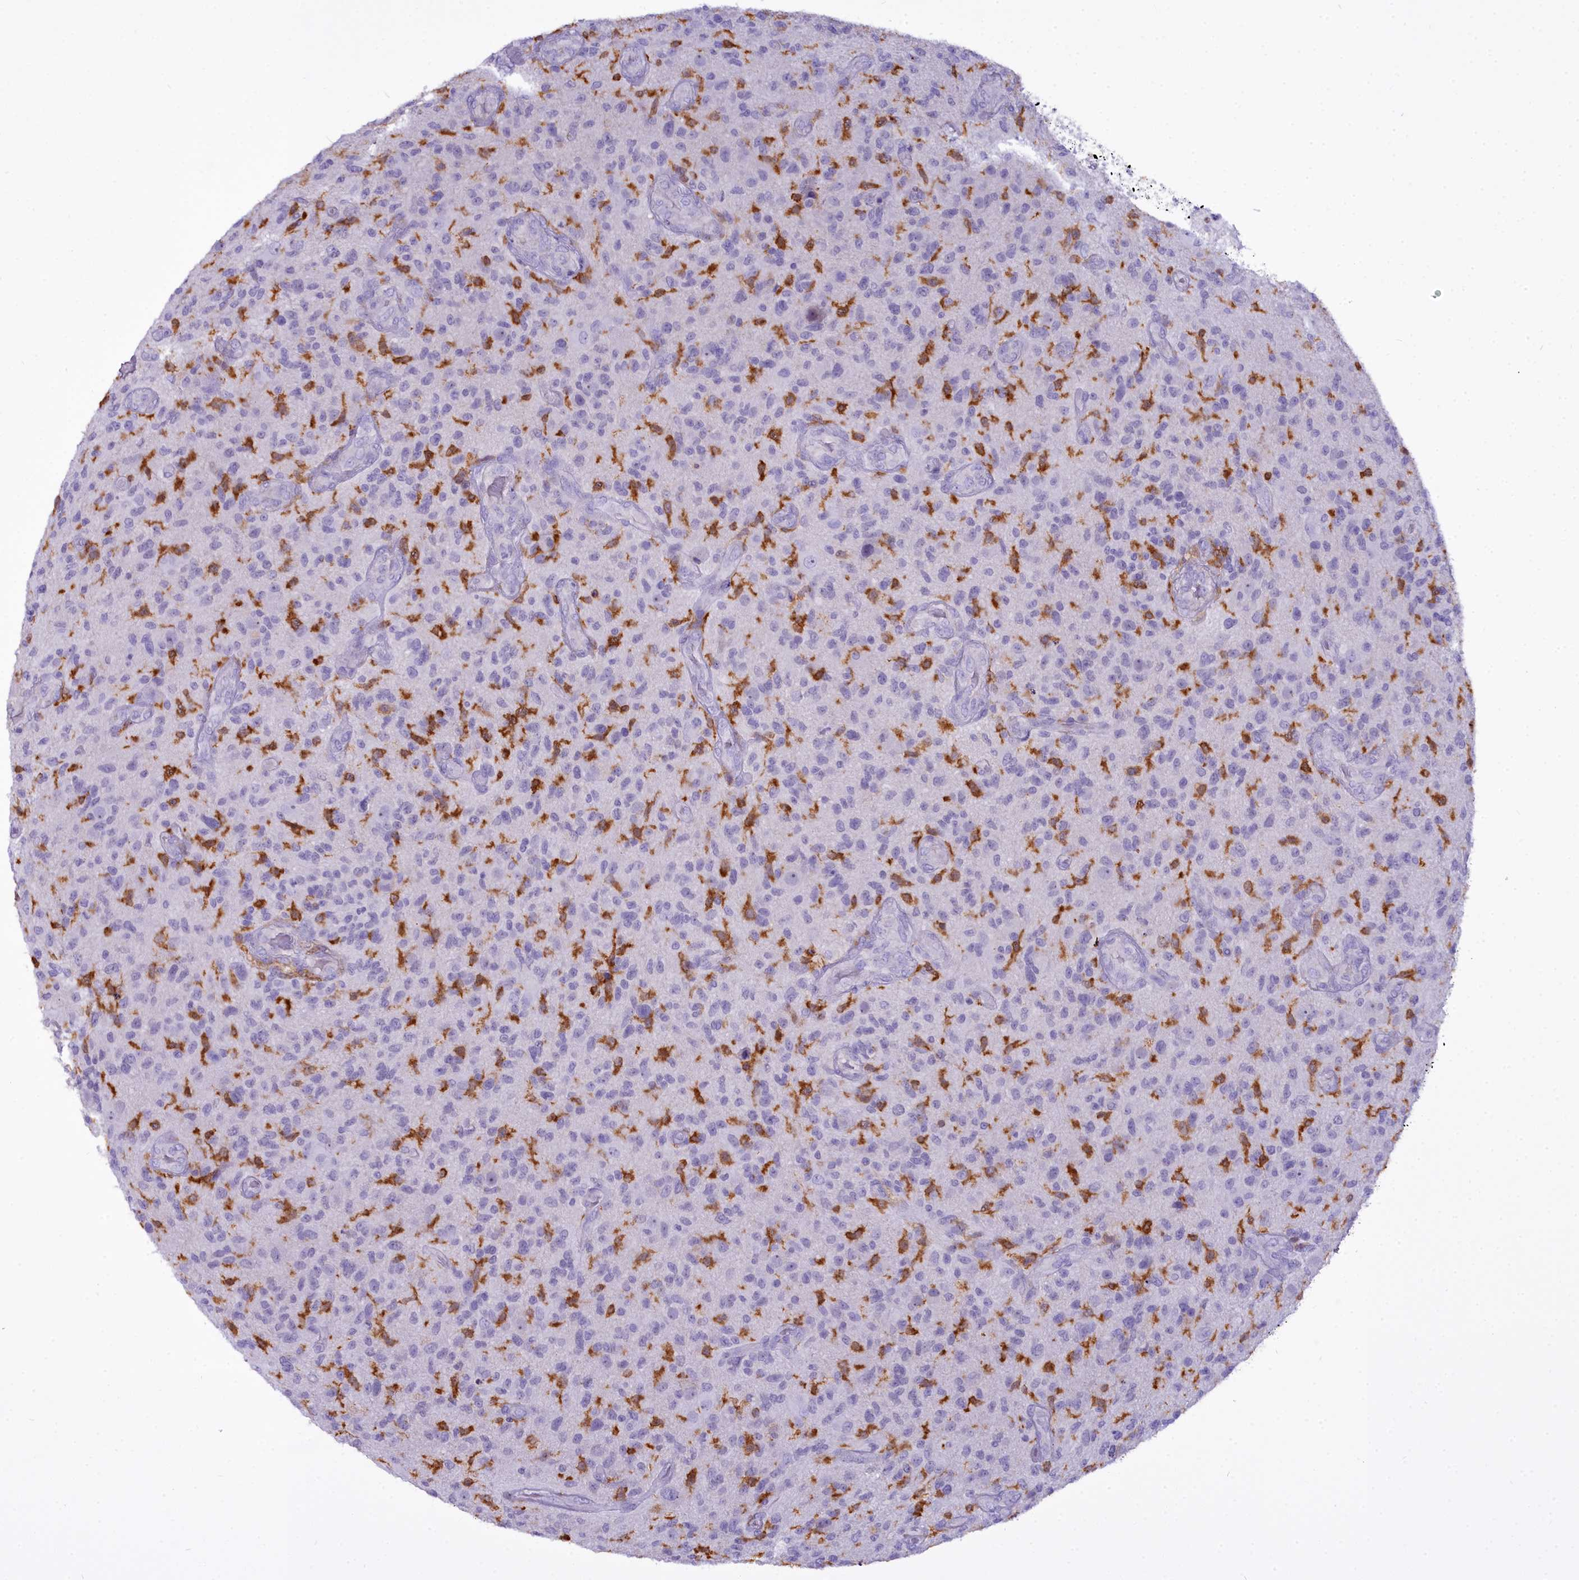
{"staining": {"intensity": "negative", "quantity": "none", "location": "none"}, "tissue": "glioma", "cell_type": "Tumor cells", "image_type": "cancer", "snomed": [{"axis": "morphology", "description": "Glioma, malignant, High grade"}, {"axis": "topography", "description": "Brain"}], "caption": "Tumor cells are negative for protein expression in human glioma. (Stains: DAB (3,3'-diaminobenzidine) IHC with hematoxylin counter stain, Microscopy: brightfield microscopy at high magnification).", "gene": "BLNK", "patient": {"sex": "male", "age": 47}}